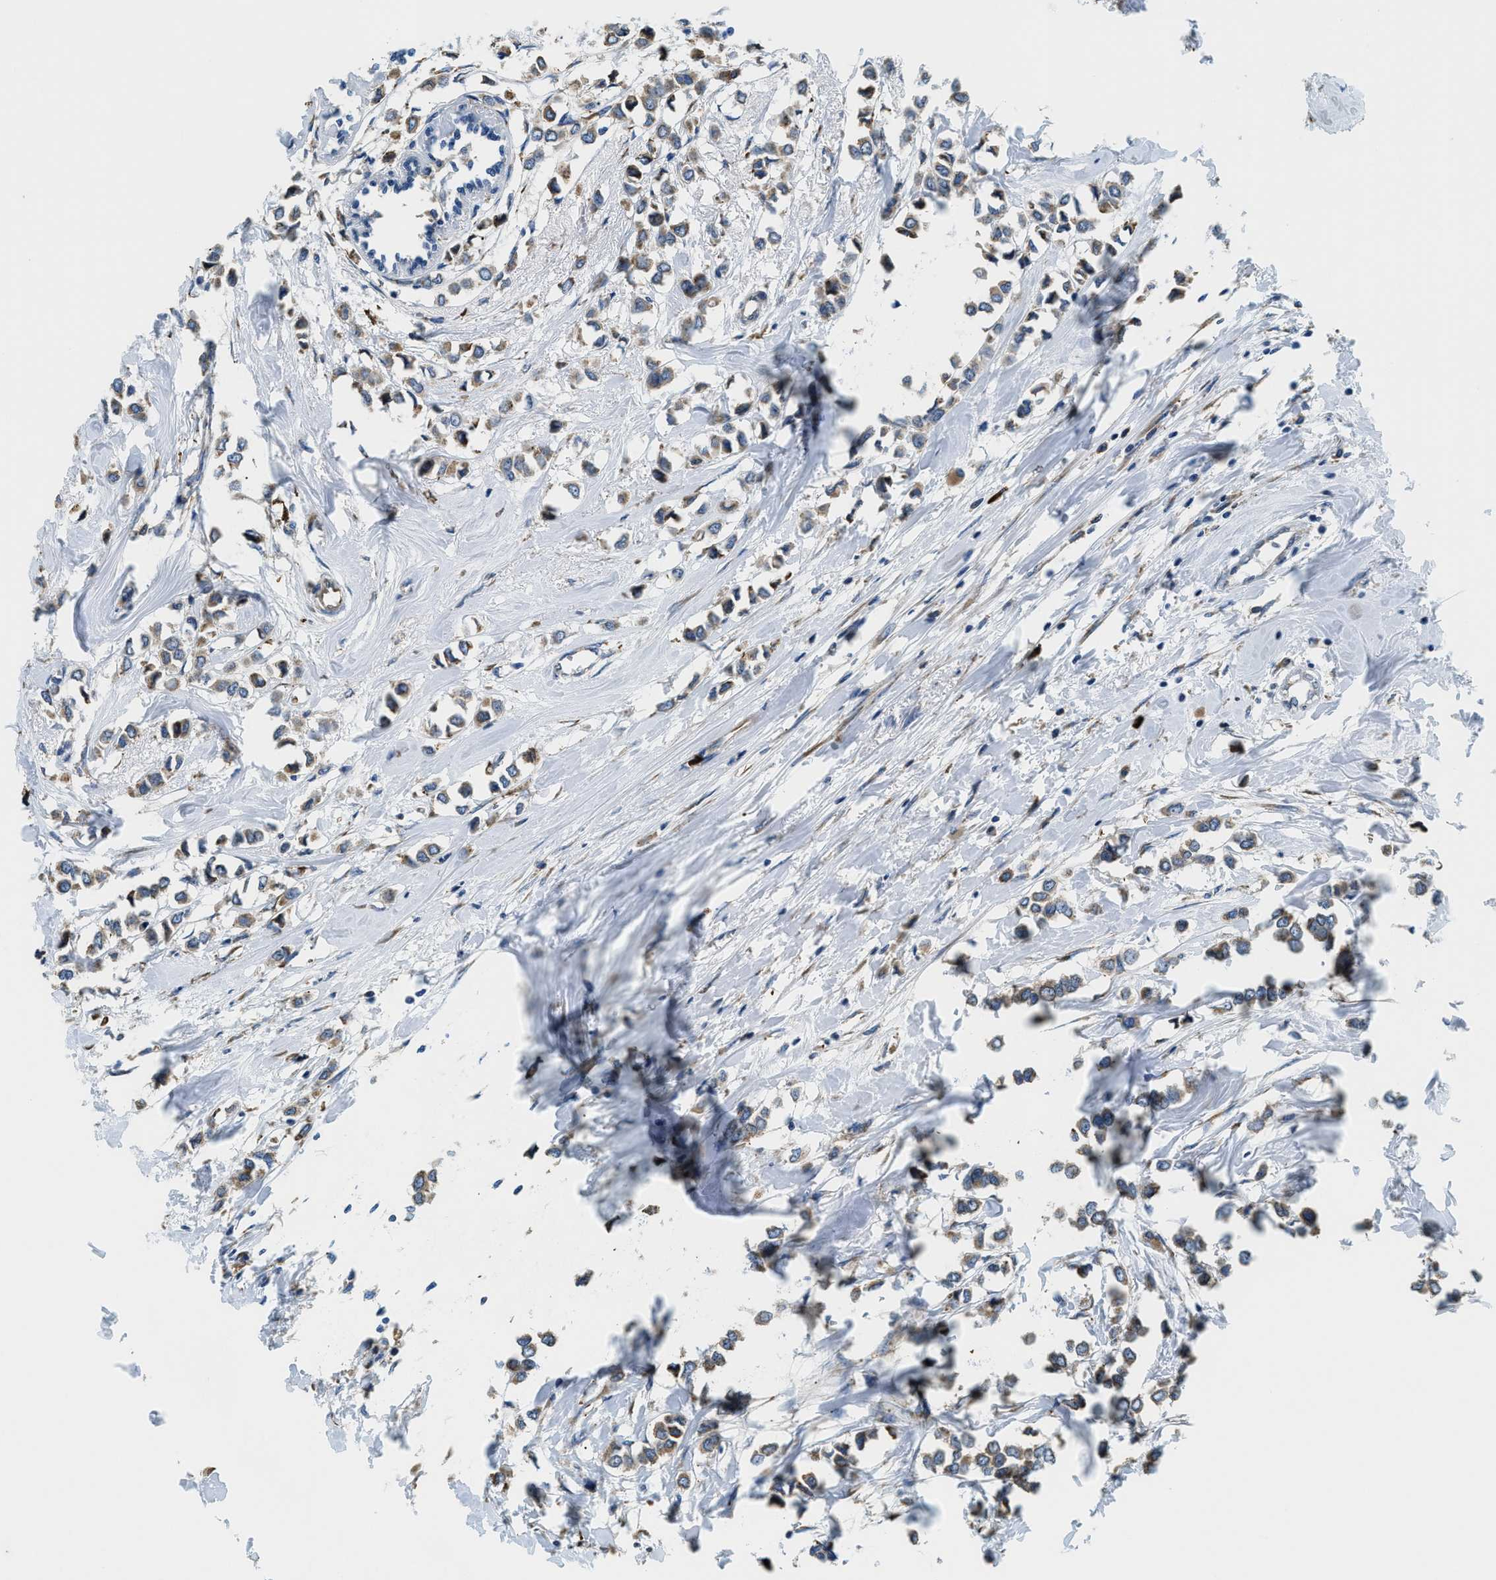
{"staining": {"intensity": "moderate", "quantity": ">75%", "location": "cytoplasmic/membranous"}, "tissue": "breast cancer", "cell_type": "Tumor cells", "image_type": "cancer", "snomed": [{"axis": "morphology", "description": "Lobular carcinoma"}, {"axis": "topography", "description": "Breast"}], "caption": "Immunohistochemical staining of human breast lobular carcinoma demonstrates medium levels of moderate cytoplasmic/membranous staining in about >75% of tumor cells. (brown staining indicates protein expression, while blue staining denotes nuclei).", "gene": "CSPG4", "patient": {"sex": "female", "age": 51}}